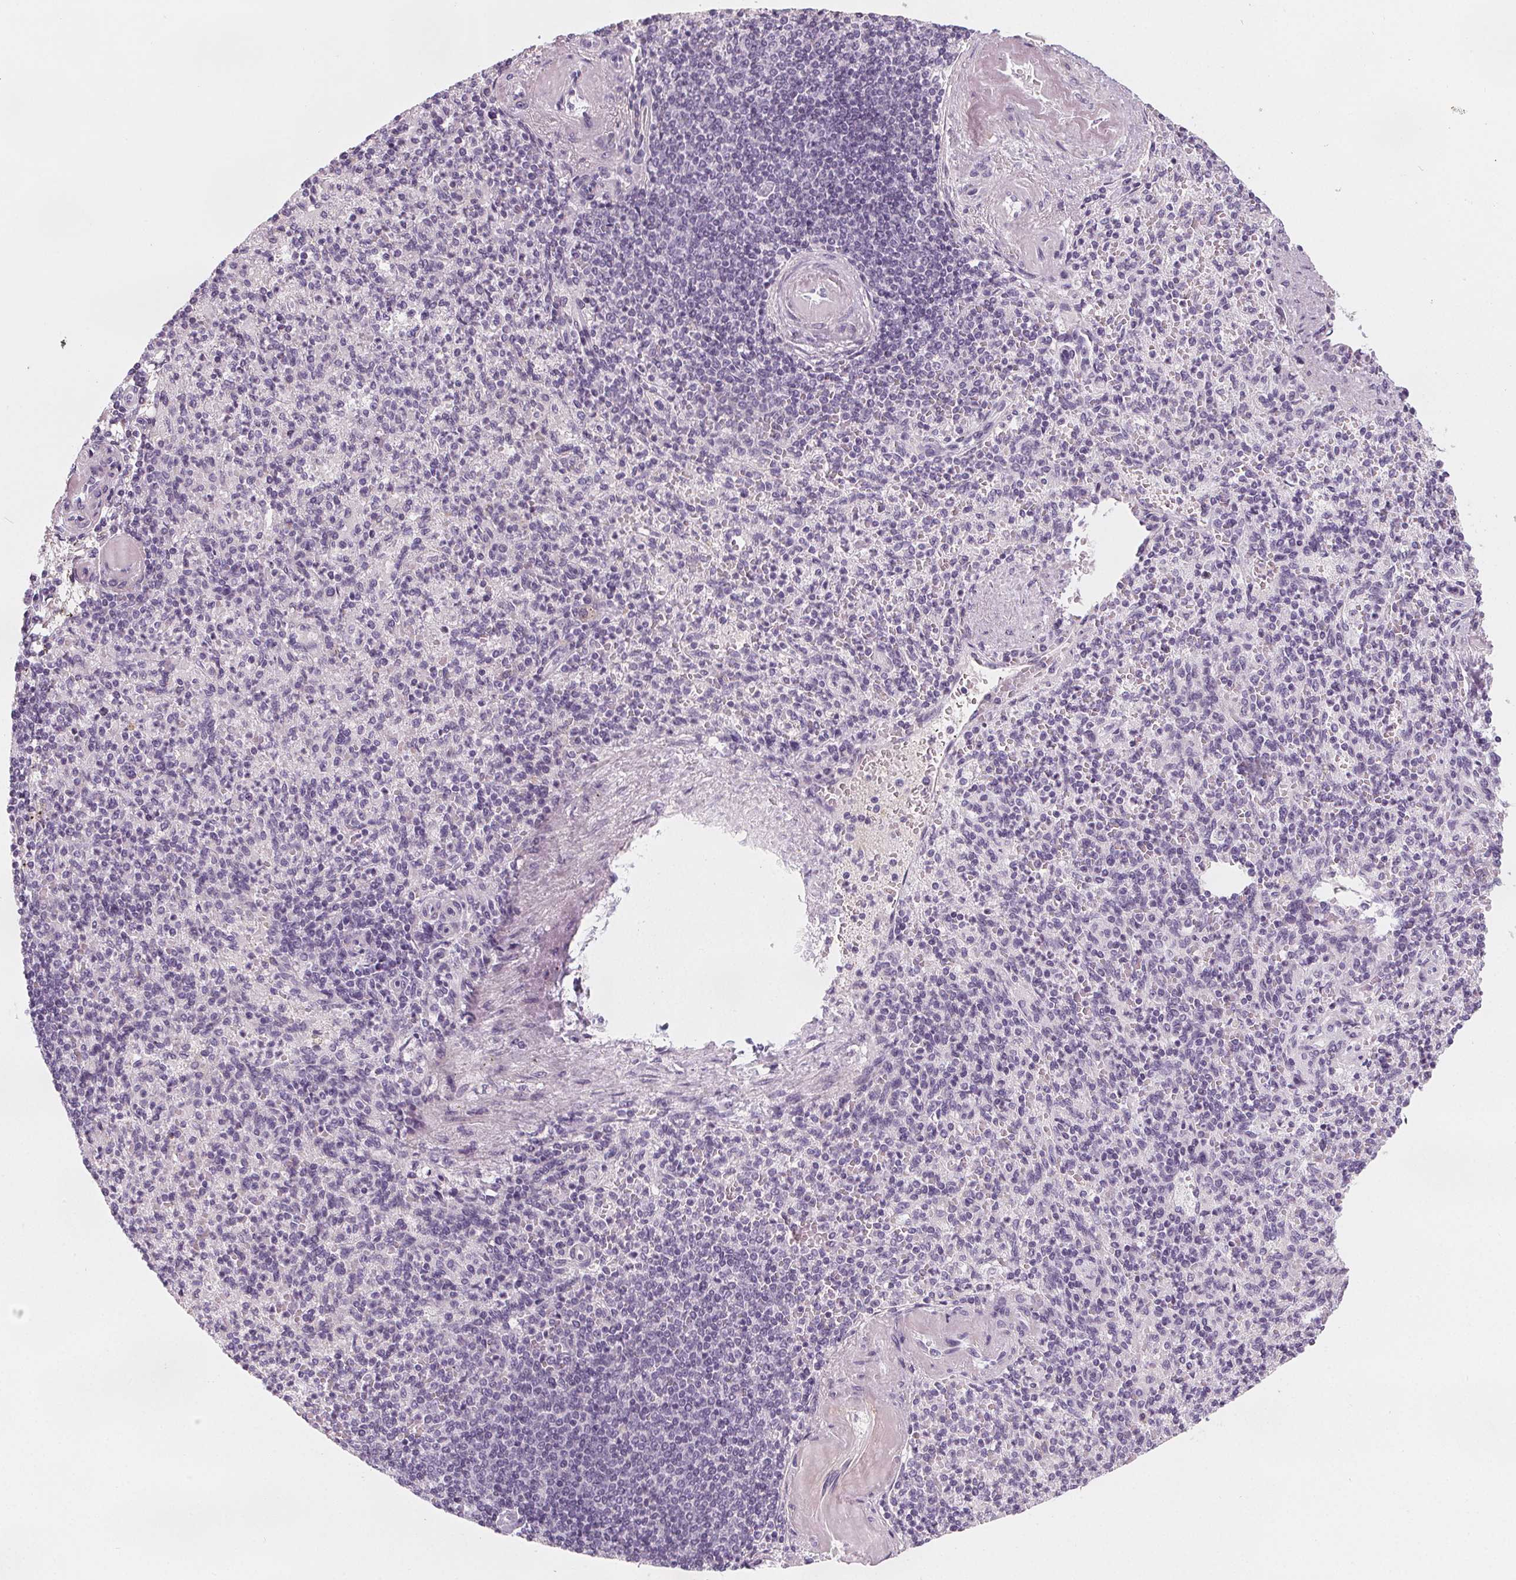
{"staining": {"intensity": "negative", "quantity": "none", "location": "none"}, "tissue": "spleen", "cell_type": "Cells in red pulp", "image_type": "normal", "snomed": [{"axis": "morphology", "description": "Normal tissue, NOS"}, {"axis": "topography", "description": "Spleen"}], "caption": "DAB immunohistochemical staining of unremarkable human spleen shows no significant expression in cells in red pulp. The staining was performed using DAB to visualize the protein expression in brown, while the nuclei were stained in blue with hematoxylin (Magnification: 20x).", "gene": "SLC5A12", "patient": {"sex": "female", "age": 74}}